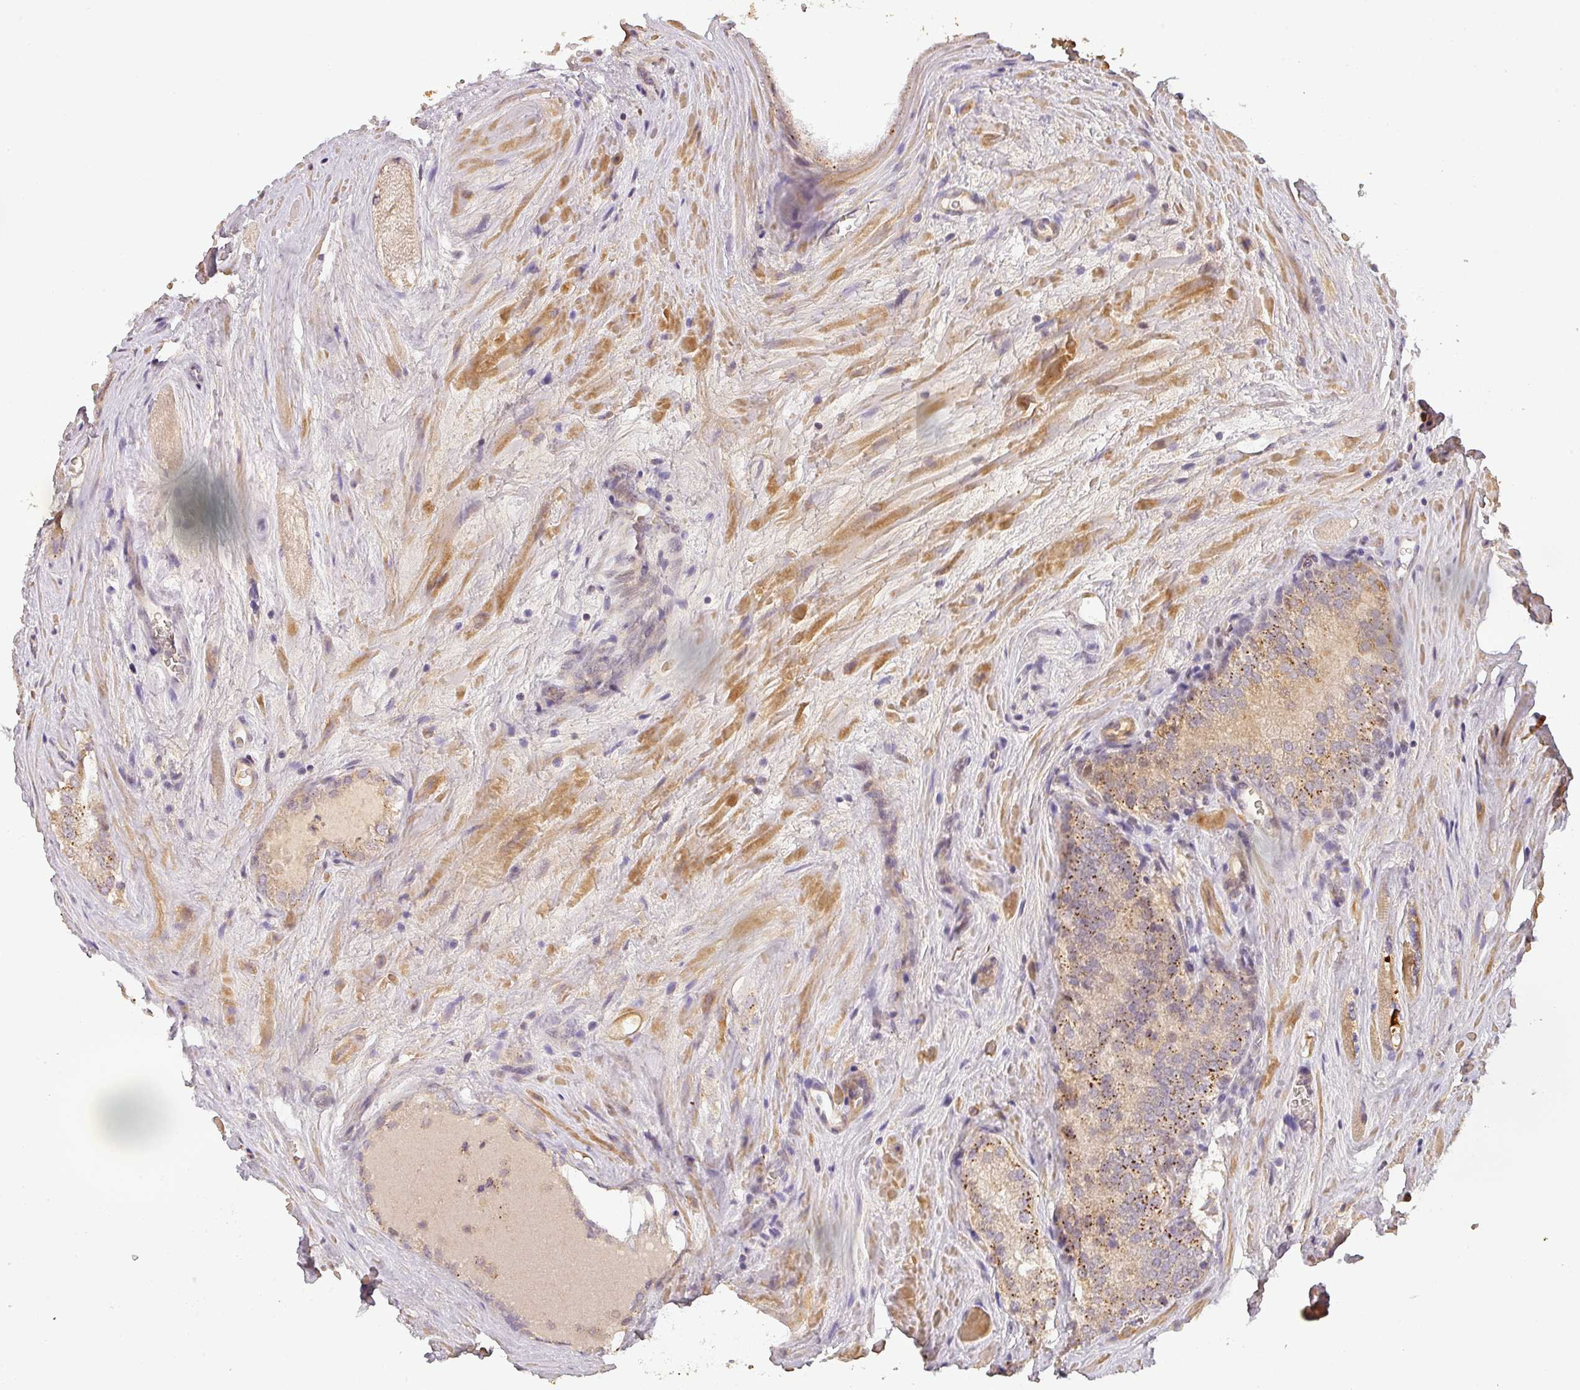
{"staining": {"intensity": "moderate", "quantity": "25%-75%", "location": "cytoplasmic/membranous"}, "tissue": "prostate cancer", "cell_type": "Tumor cells", "image_type": "cancer", "snomed": [{"axis": "morphology", "description": "Adenocarcinoma, Low grade"}, {"axis": "topography", "description": "Prostate"}], "caption": "Tumor cells demonstrate medium levels of moderate cytoplasmic/membranous expression in about 25%-75% of cells in prostate cancer (adenocarcinoma (low-grade)). (Stains: DAB in brown, nuclei in blue, Microscopy: brightfield microscopy at high magnification).", "gene": "BPIFB3", "patient": {"sex": "male", "age": 68}}